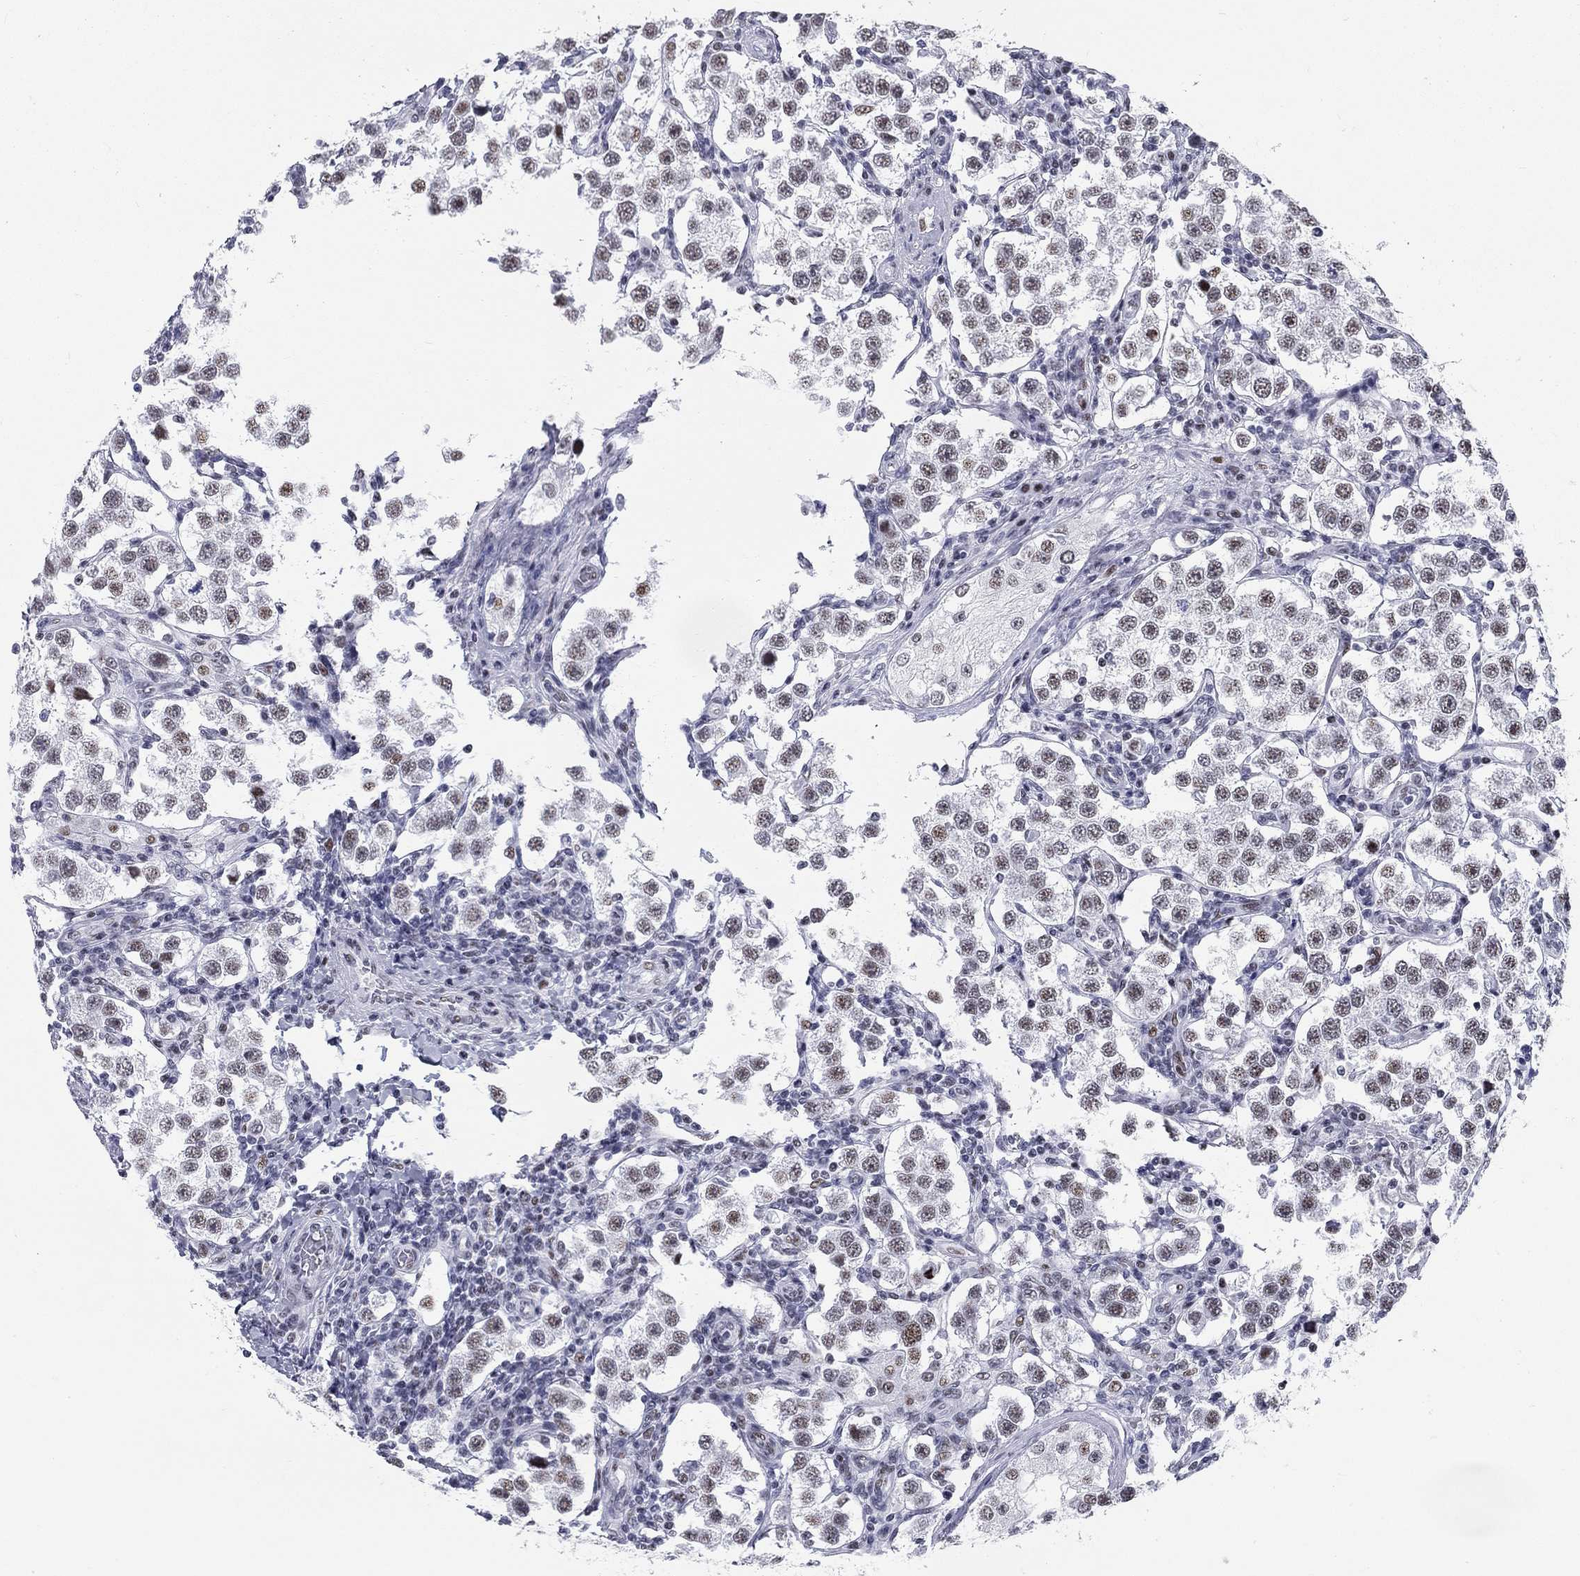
{"staining": {"intensity": "moderate", "quantity": "25%-75%", "location": "nuclear"}, "tissue": "testis cancer", "cell_type": "Tumor cells", "image_type": "cancer", "snomed": [{"axis": "morphology", "description": "Seminoma, NOS"}, {"axis": "topography", "description": "Testis"}], "caption": "A micrograph of testis seminoma stained for a protein demonstrates moderate nuclear brown staining in tumor cells. (Stains: DAB (3,3'-diaminobenzidine) in brown, nuclei in blue, Microscopy: brightfield microscopy at high magnification).", "gene": "ASF1B", "patient": {"sex": "male", "age": 37}}